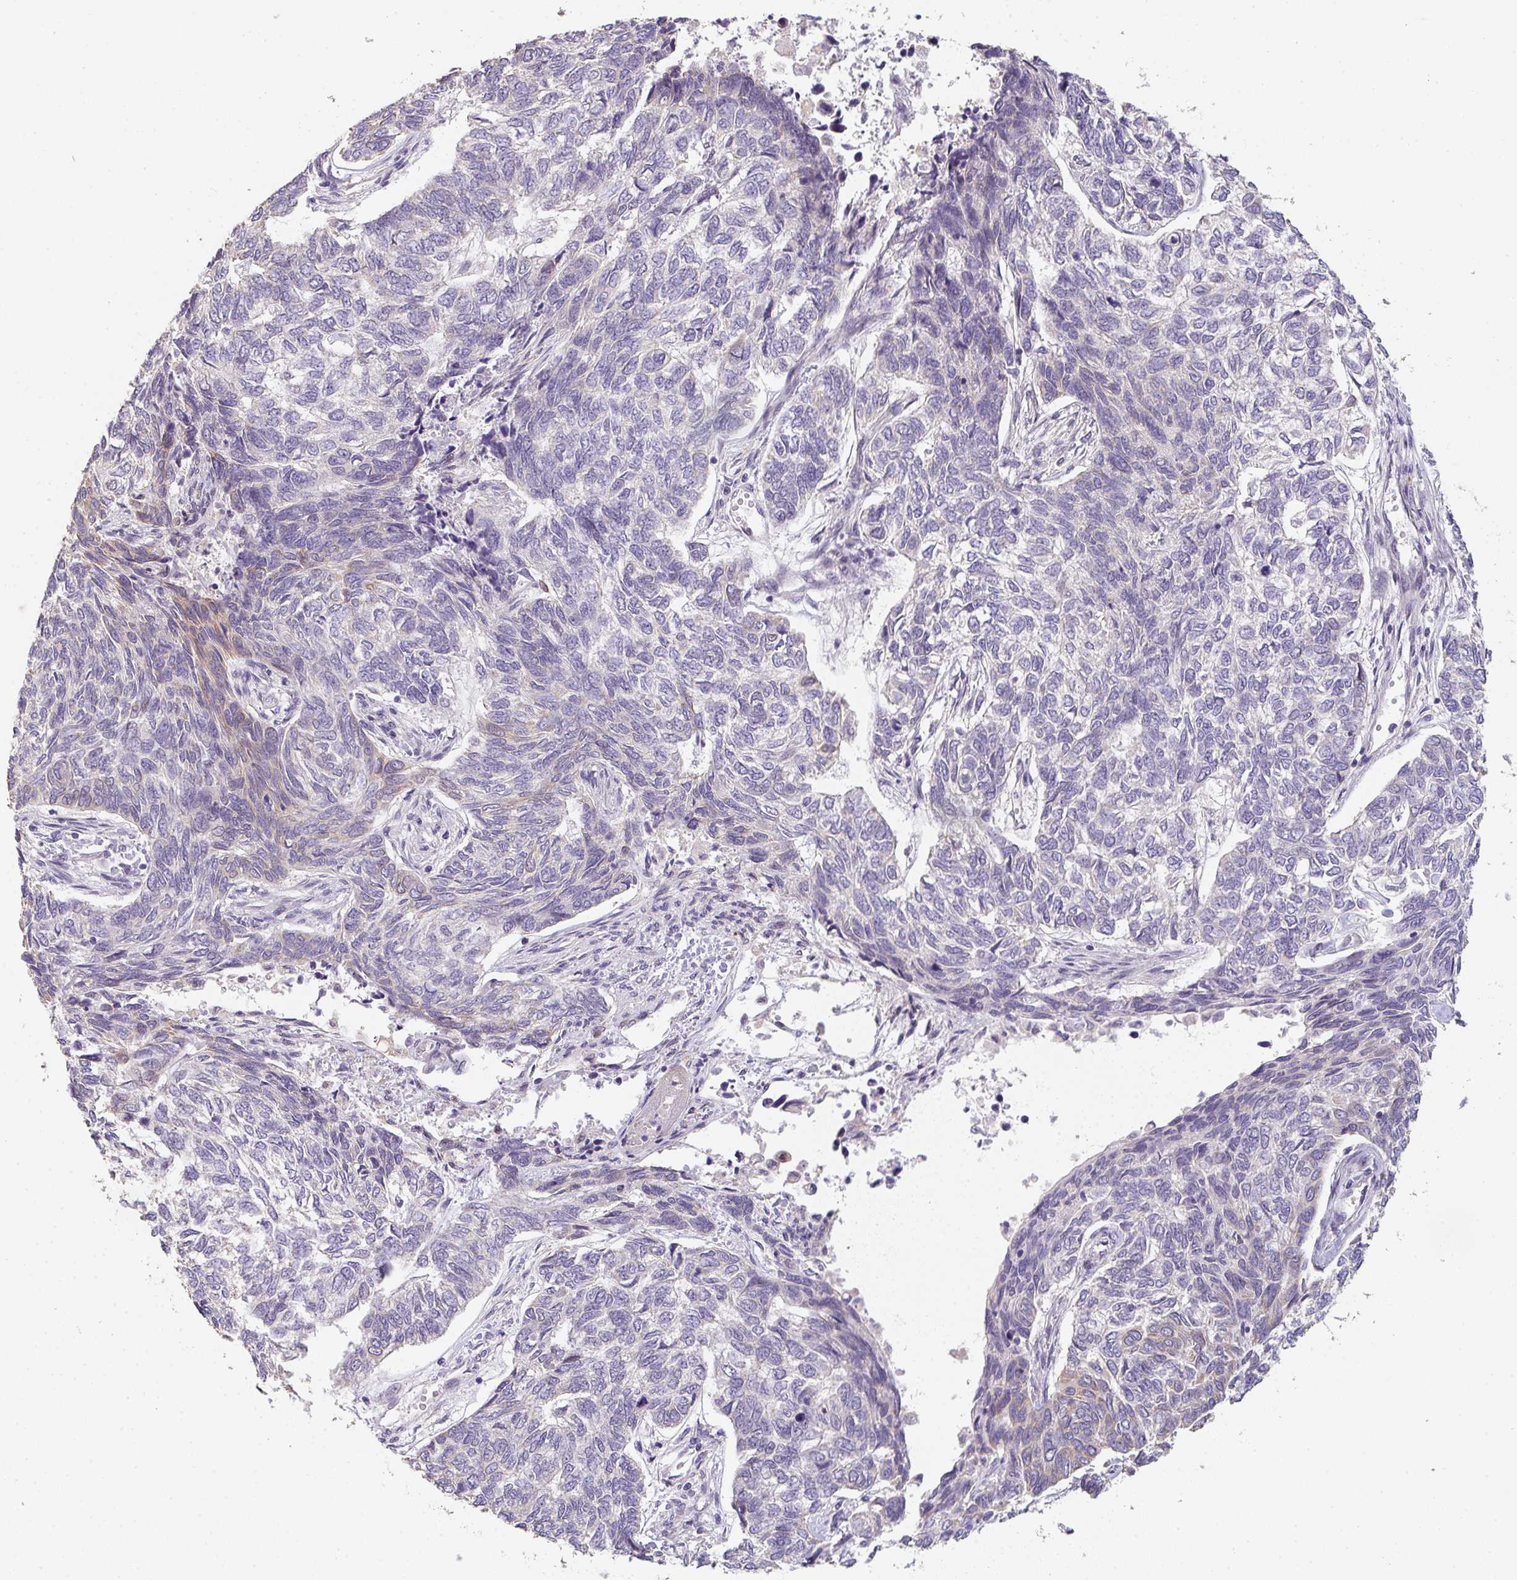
{"staining": {"intensity": "negative", "quantity": "none", "location": "none"}, "tissue": "skin cancer", "cell_type": "Tumor cells", "image_type": "cancer", "snomed": [{"axis": "morphology", "description": "Basal cell carcinoma"}, {"axis": "topography", "description": "Skin"}], "caption": "Skin cancer was stained to show a protein in brown. There is no significant positivity in tumor cells.", "gene": "TNFRSF10A", "patient": {"sex": "female", "age": 65}}